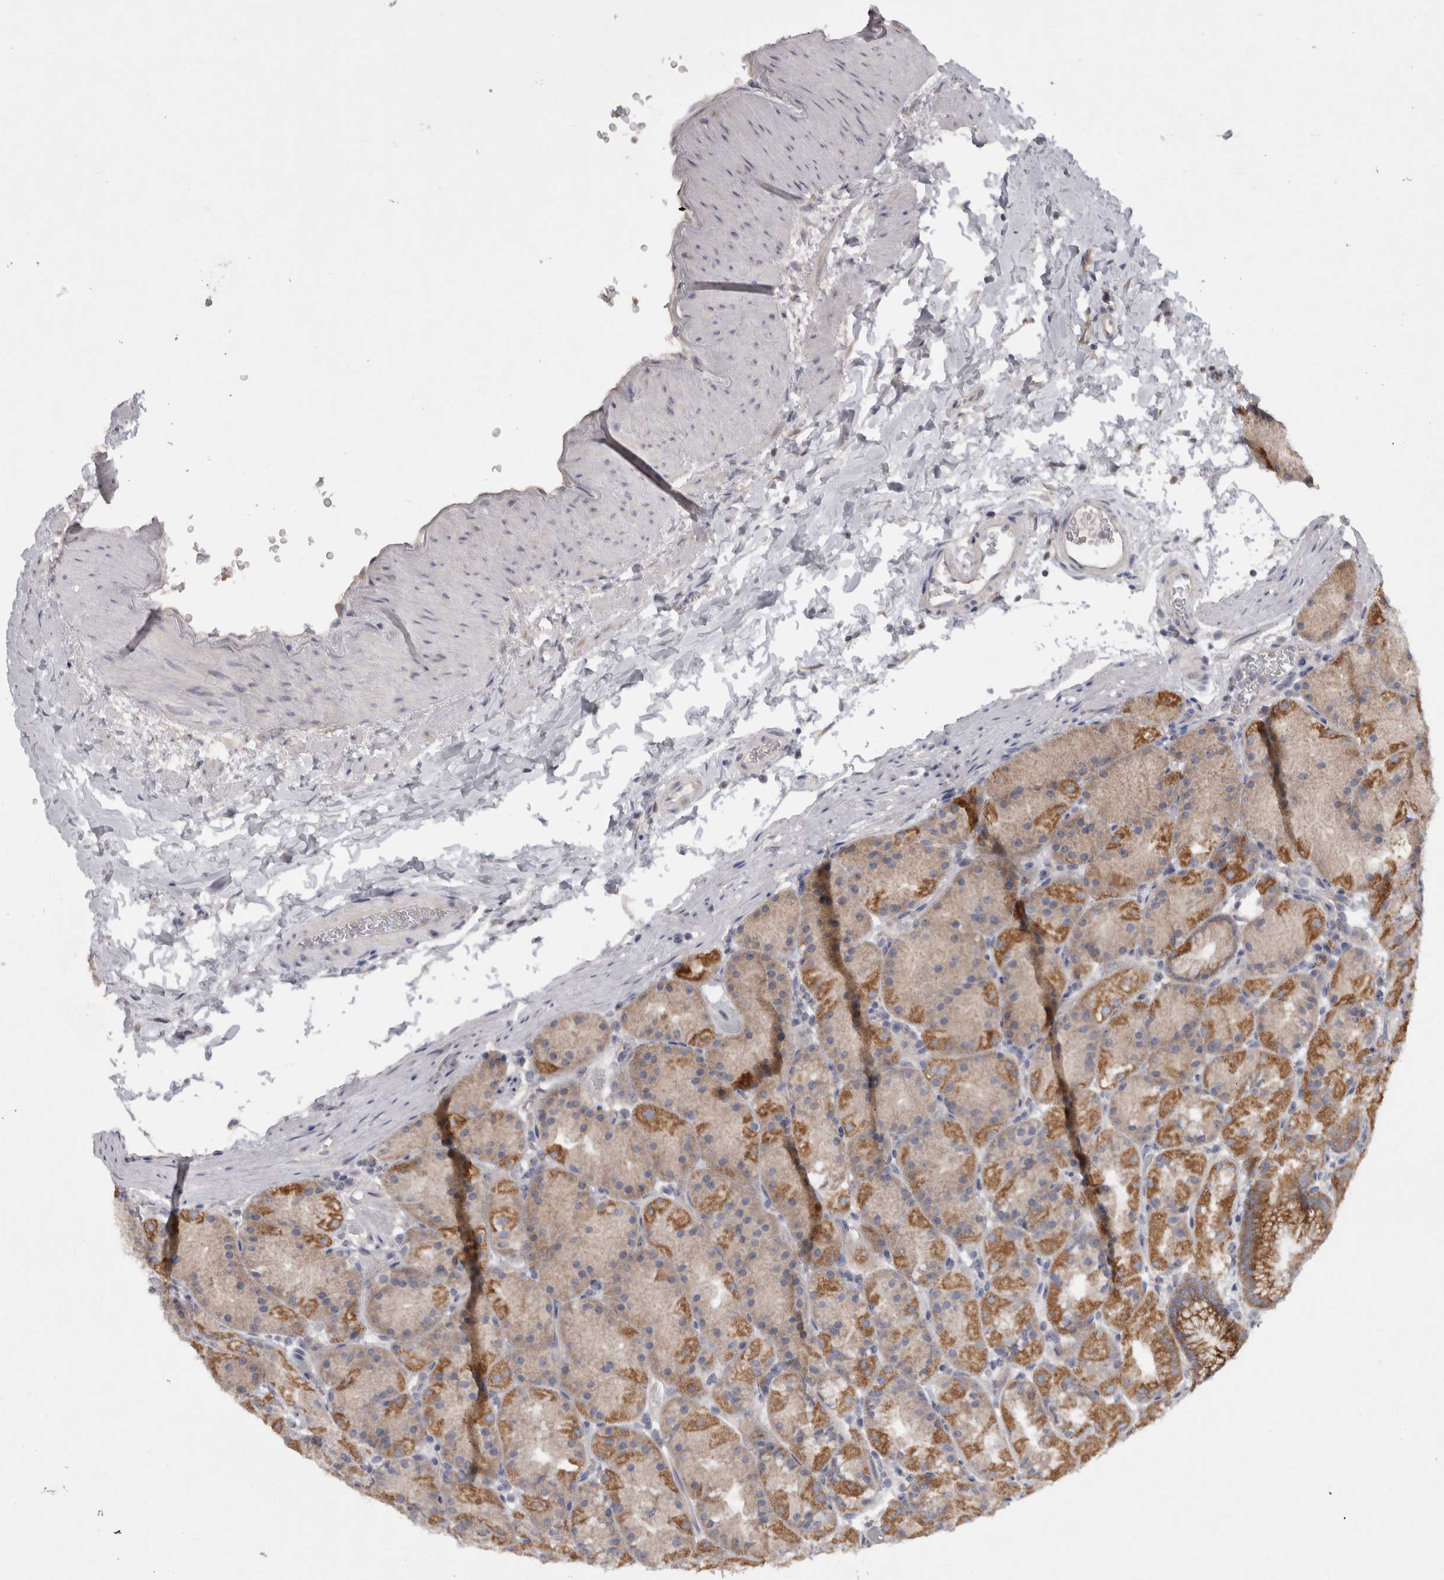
{"staining": {"intensity": "strong", "quantity": ">75%", "location": "cytoplasmic/membranous"}, "tissue": "stomach", "cell_type": "Glandular cells", "image_type": "normal", "snomed": [{"axis": "morphology", "description": "Normal tissue, NOS"}, {"axis": "topography", "description": "Stomach, upper"}, {"axis": "topography", "description": "Stomach"}], "caption": "Immunohistochemical staining of unremarkable human stomach reveals high levels of strong cytoplasmic/membranous positivity in about >75% of glandular cells.", "gene": "LRRC40", "patient": {"sex": "male", "age": 48}}